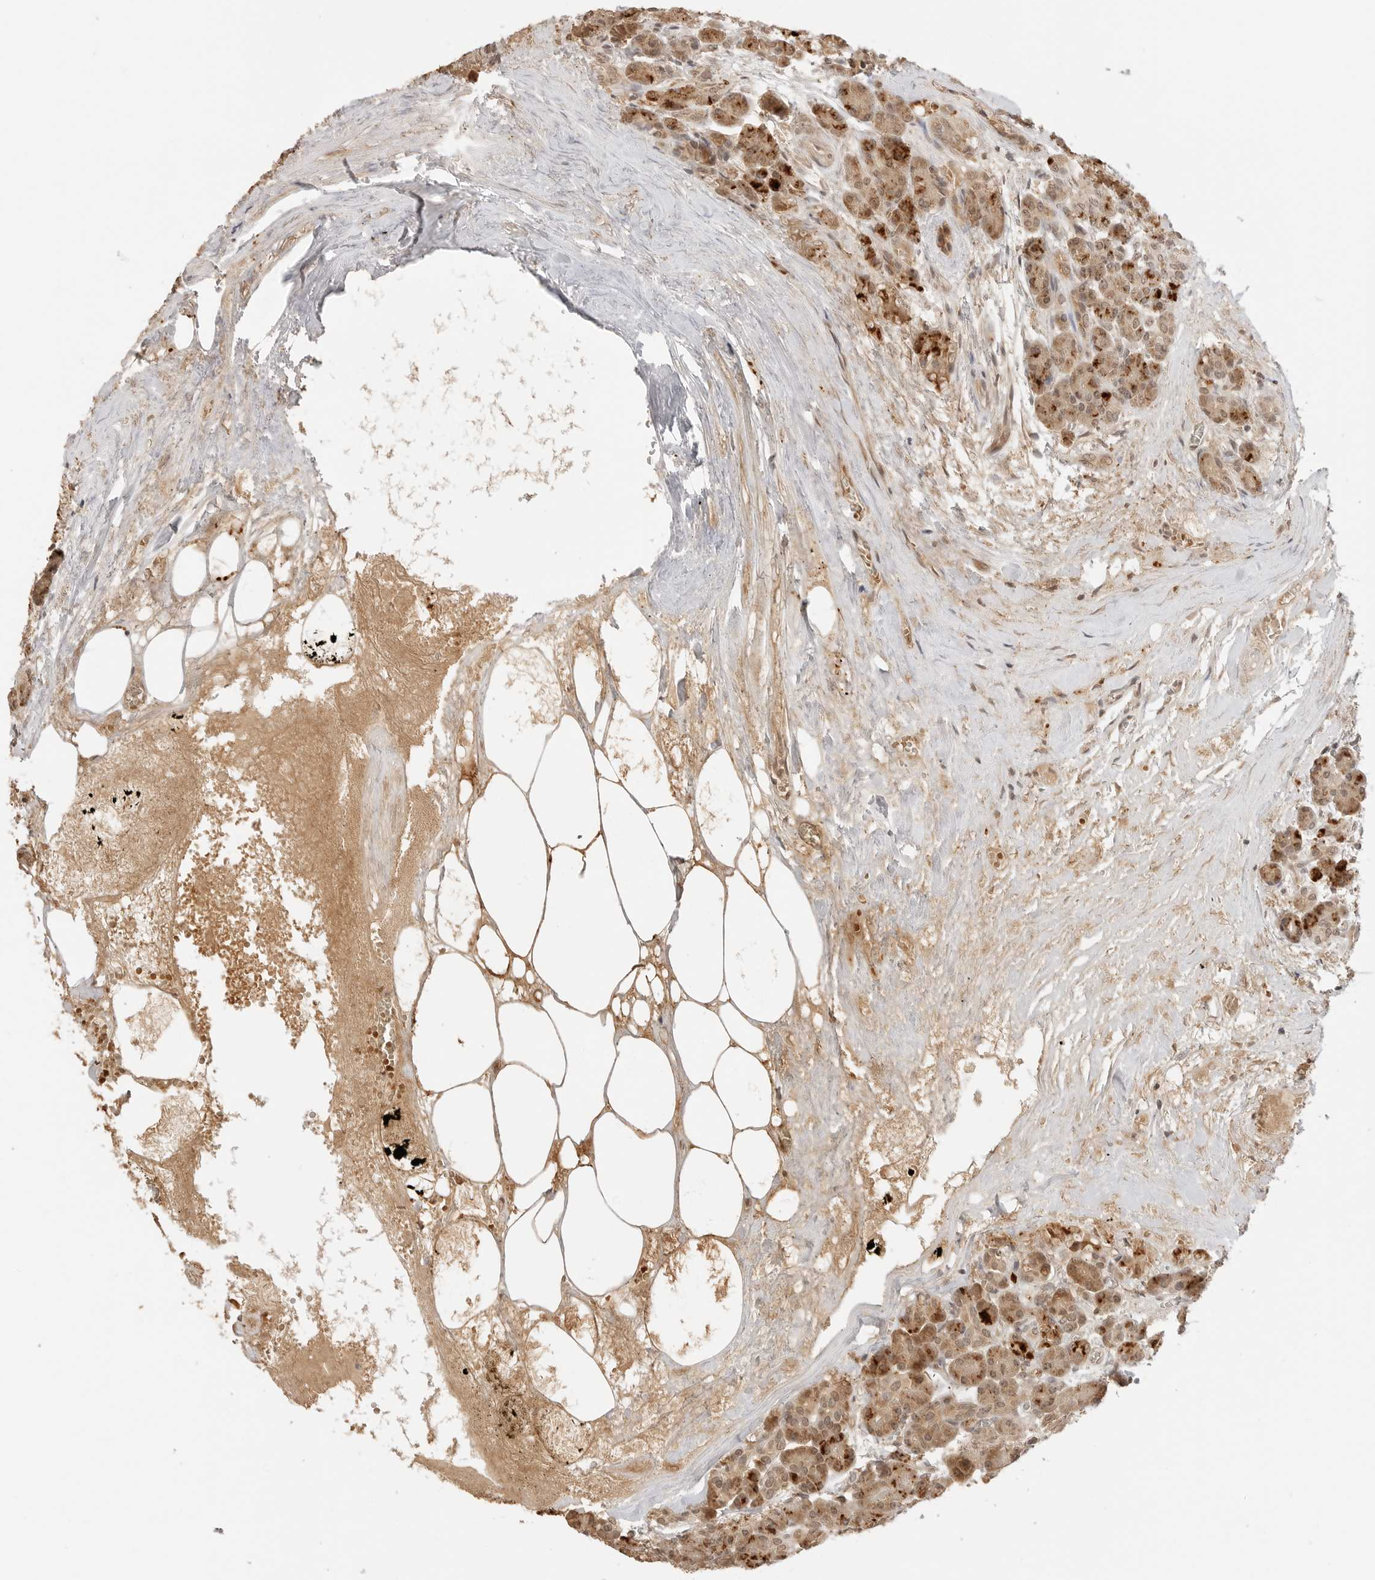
{"staining": {"intensity": "moderate", "quantity": ">75%", "location": "cytoplasmic/membranous,nuclear"}, "tissue": "pancreas", "cell_type": "Exocrine glandular cells", "image_type": "normal", "snomed": [{"axis": "morphology", "description": "Normal tissue, NOS"}, {"axis": "topography", "description": "Pancreas"}], "caption": "Immunohistochemical staining of benign pancreas demonstrates >75% levels of moderate cytoplasmic/membranous,nuclear protein expression in about >75% of exocrine glandular cells. The staining was performed using DAB, with brown indicating positive protein expression. Nuclei are stained blue with hematoxylin.", "gene": "GPR34", "patient": {"sex": "male", "age": 63}}